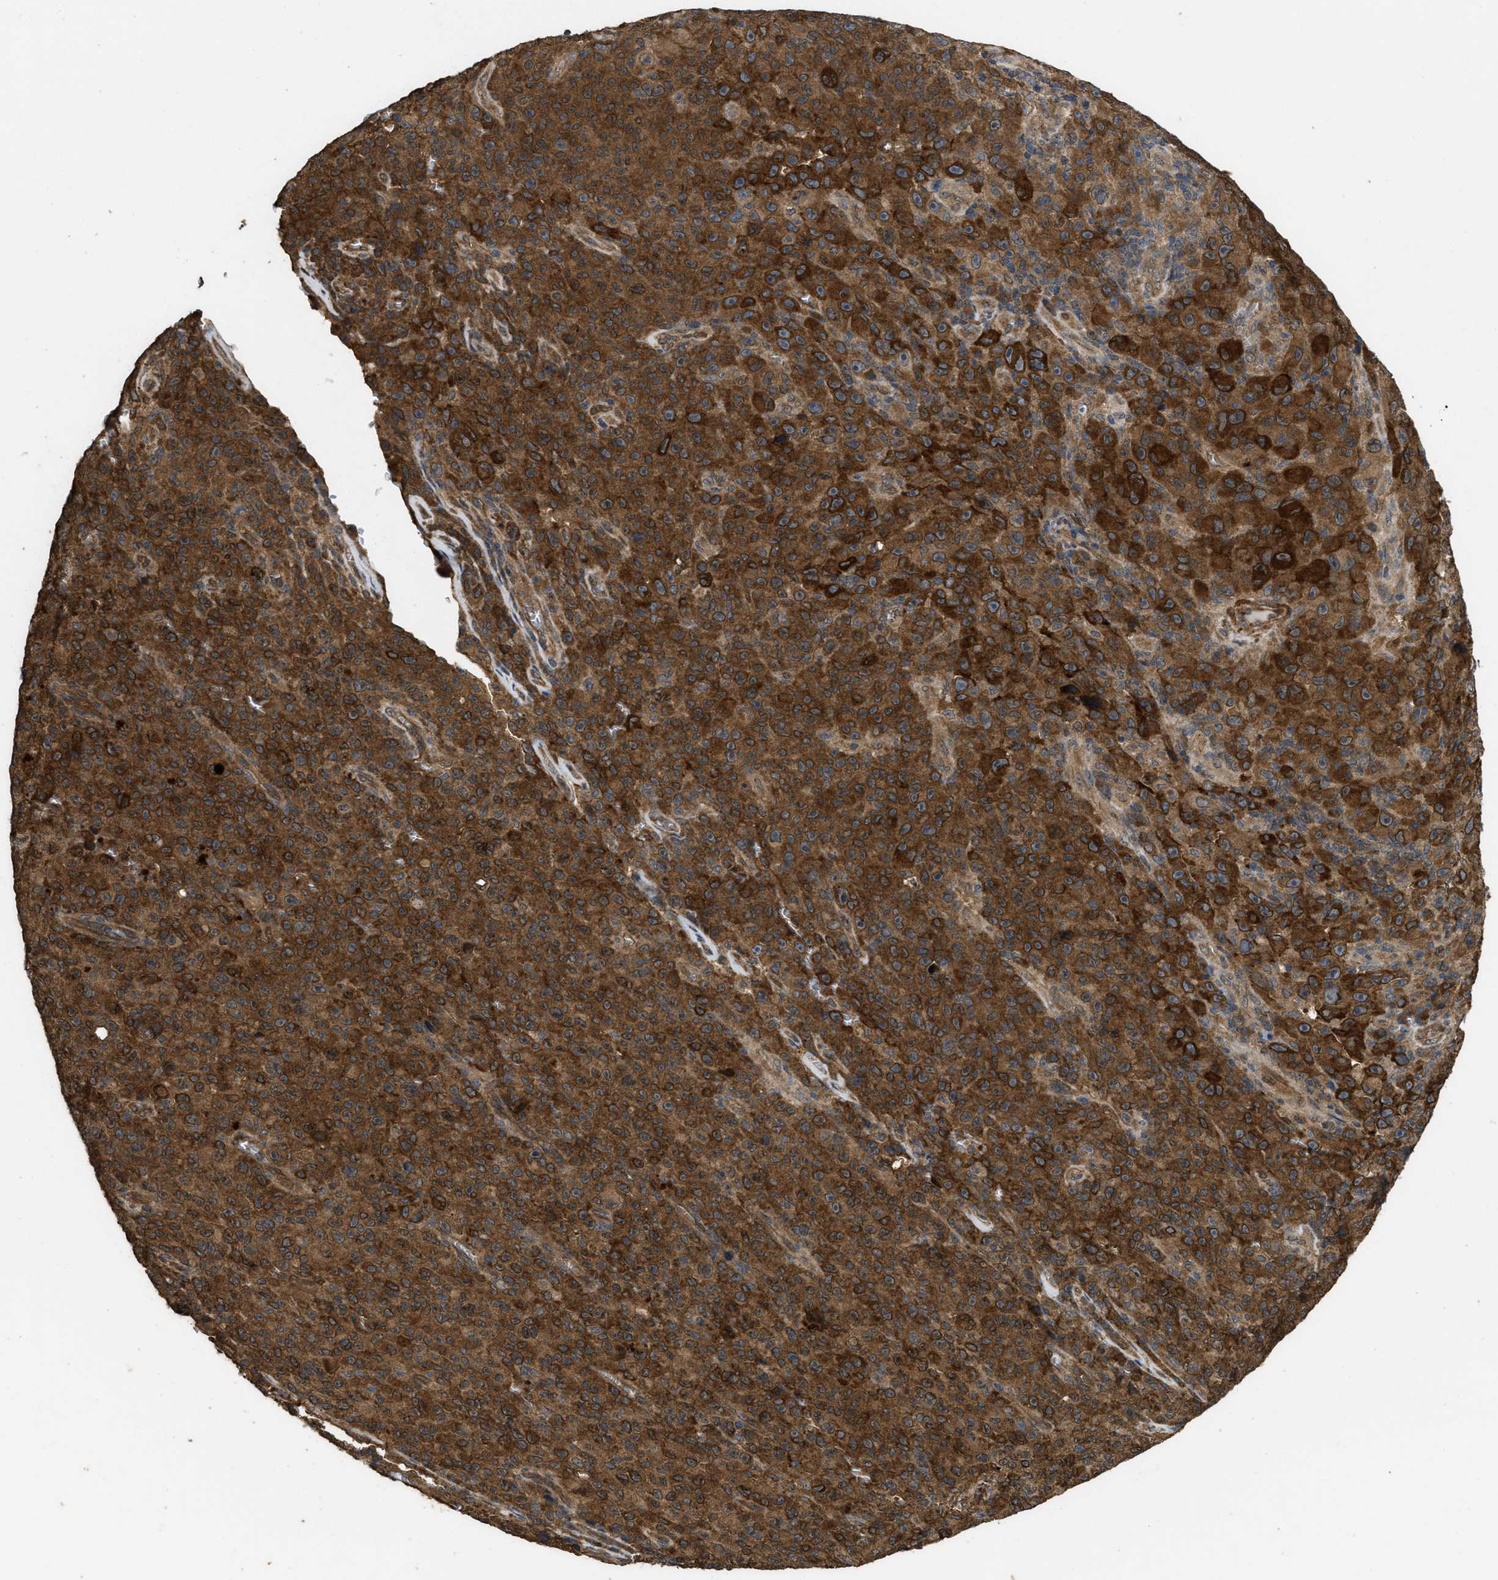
{"staining": {"intensity": "moderate", "quantity": ">75%", "location": "cytoplasmic/membranous"}, "tissue": "melanoma", "cell_type": "Tumor cells", "image_type": "cancer", "snomed": [{"axis": "morphology", "description": "Malignant melanoma, NOS"}, {"axis": "topography", "description": "Skin"}], "caption": "Protein expression analysis of human malignant melanoma reveals moderate cytoplasmic/membranous positivity in about >75% of tumor cells.", "gene": "FZD6", "patient": {"sex": "female", "age": 82}}